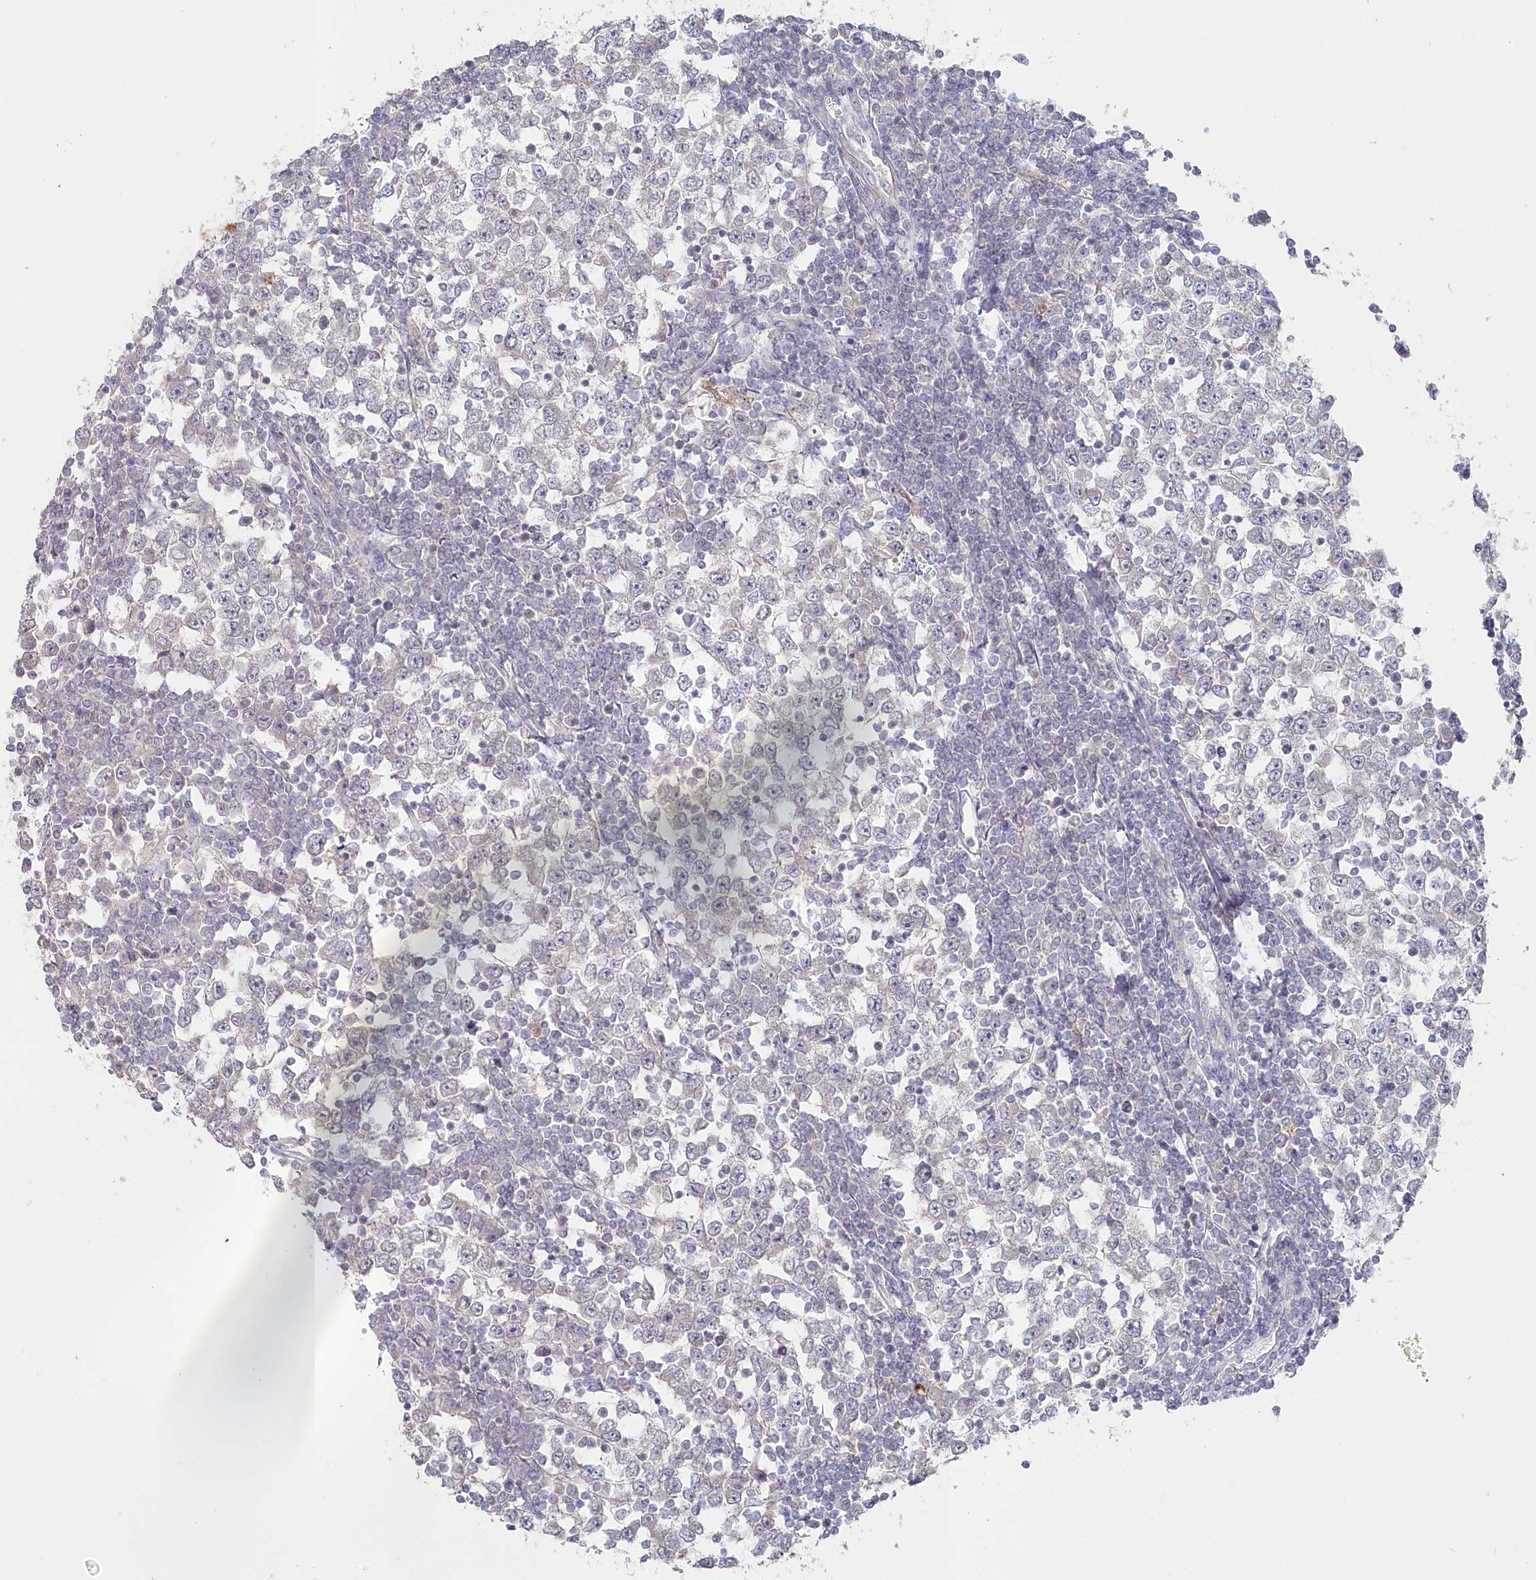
{"staining": {"intensity": "negative", "quantity": "none", "location": "none"}, "tissue": "testis cancer", "cell_type": "Tumor cells", "image_type": "cancer", "snomed": [{"axis": "morphology", "description": "Seminoma, NOS"}, {"axis": "topography", "description": "Testis"}], "caption": "The immunohistochemistry histopathology image has no significant staining in tumor cells of seminoma (testis) tissue.", "gene": "AAMDC", "patient": {"sex": "male", "age": 65}}